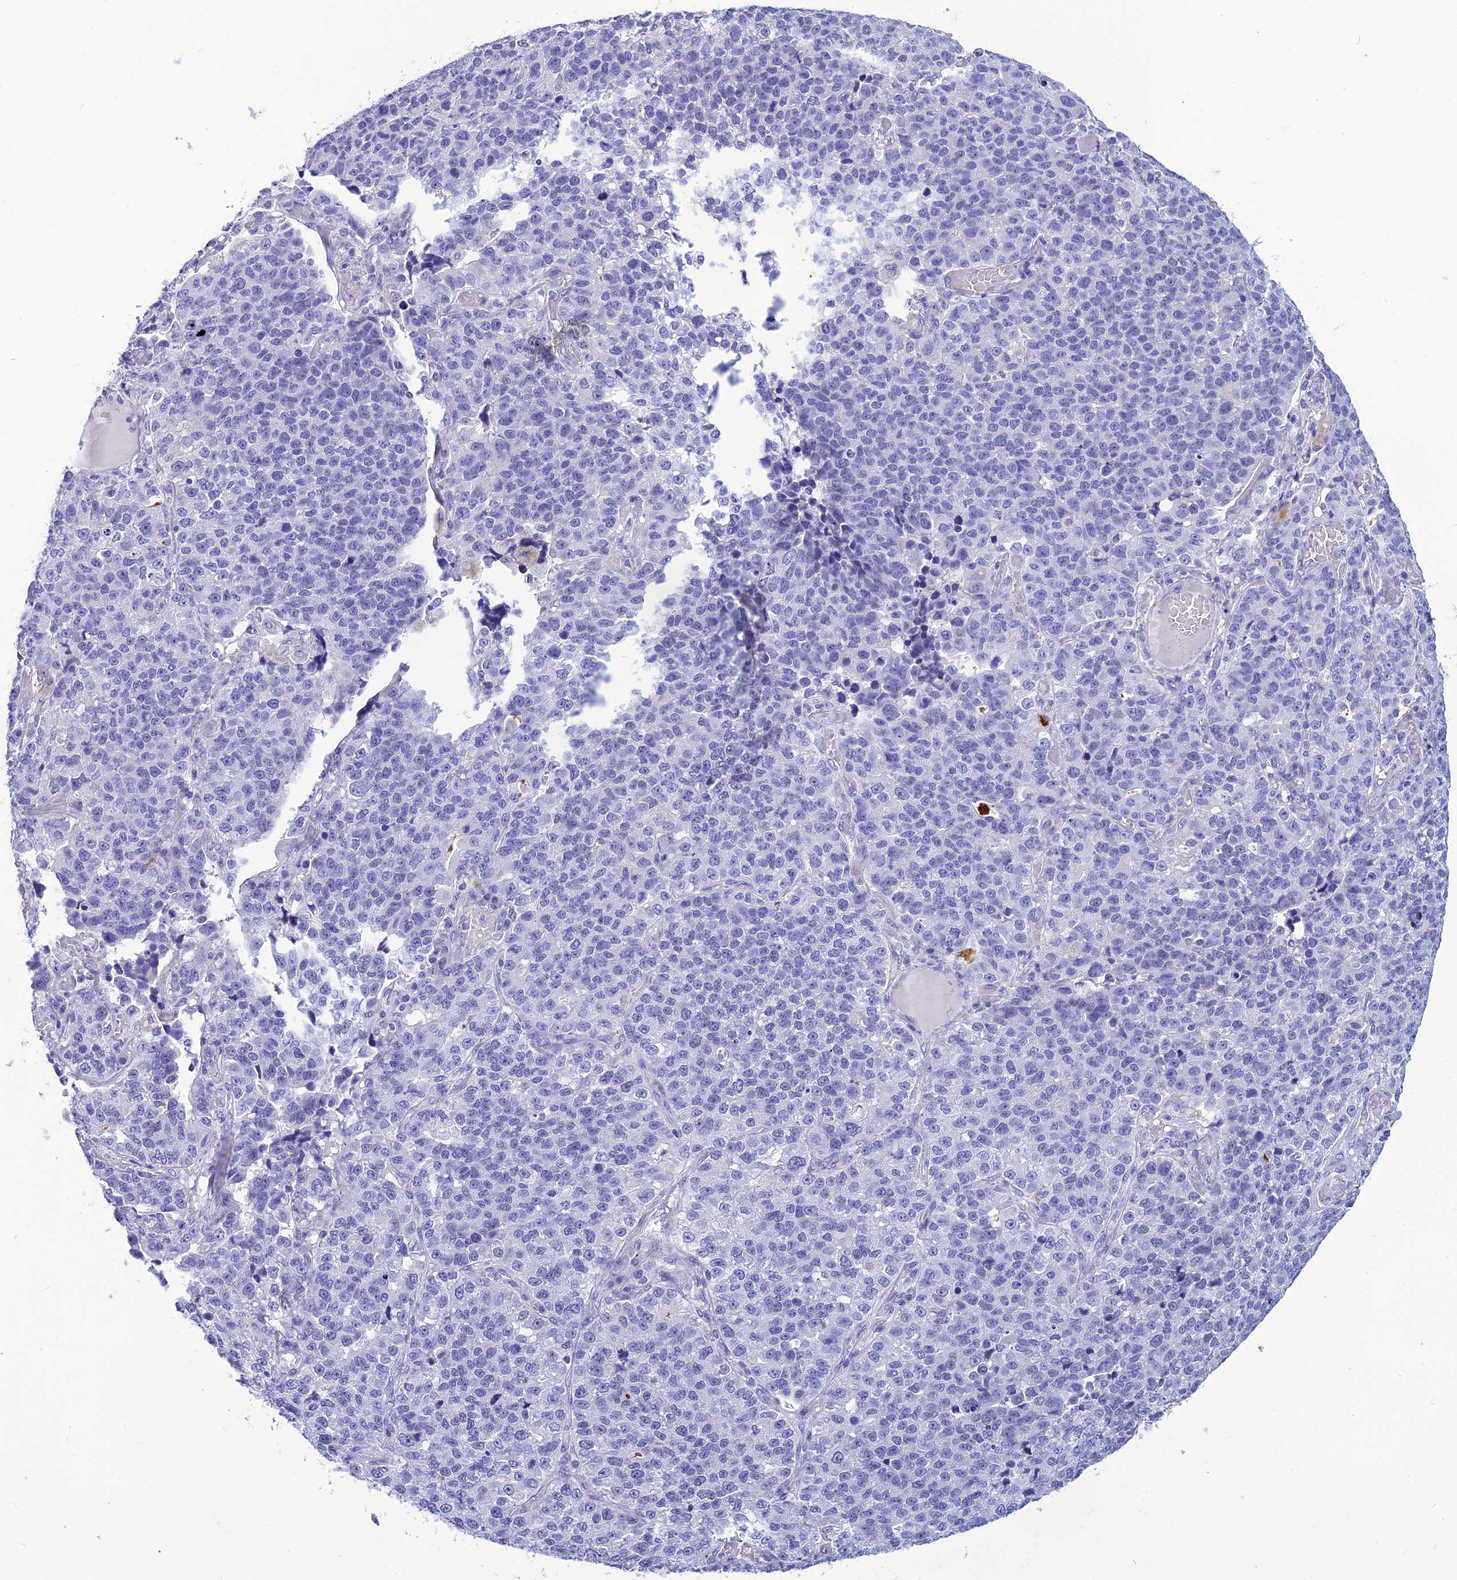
{"staining": {"intensity": "negative", "quantity": "none", "location": "none"}, "tissue": "lung cancer", "cell_type": "Tumor cells", "image_type": "cancer", "snomed": [{"axis": "morphology", "description": "Adenocarcinoma, NOS"}, {"axis": "topography", "description": "Lung"}], "caption": "High magnification brightfield microscopy of adenocarcinoma (lung) stained with DAB (brown) and counterstained with hematoxylin (blue): tumor cells show no significant staining.", "gene": "BBS2", "patient": {"sex": "male", "age": 49}}